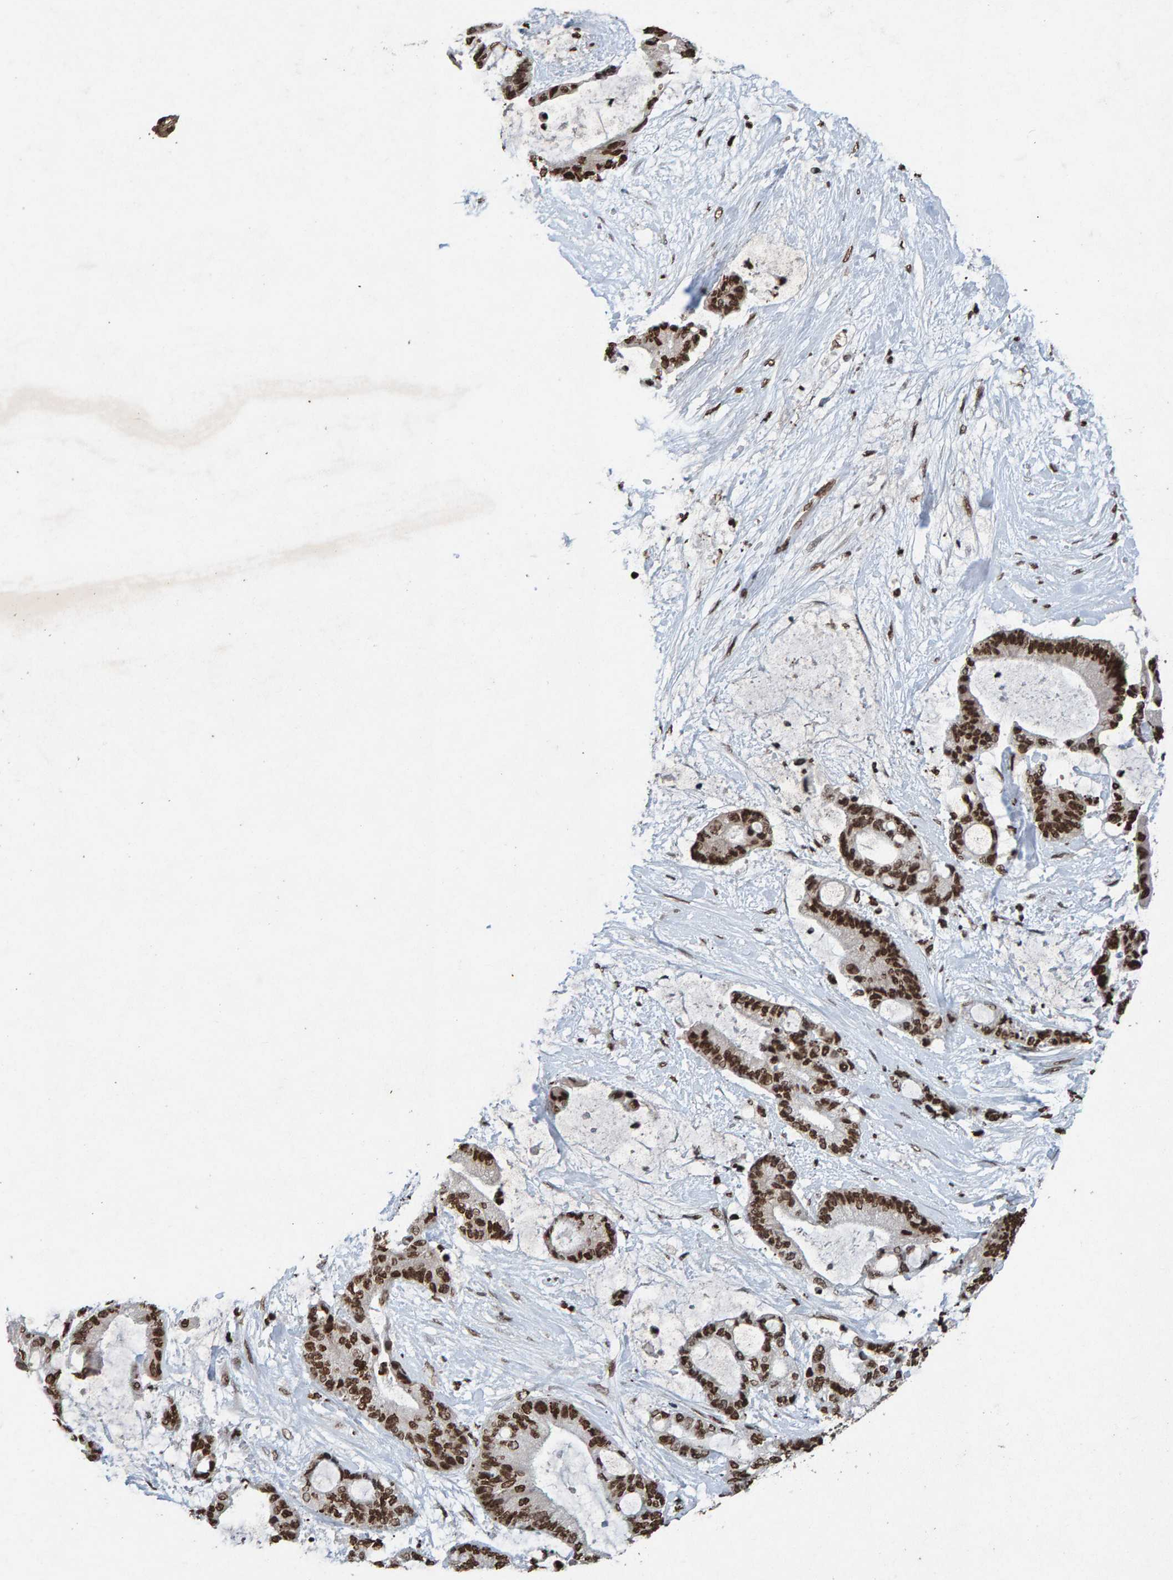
{"staining": {"intensity": "strong", "quantity": ">75%", "location": "nuclear"}, "tissue": "liver cancer", "cell_type": "Tumor cells", "image_type": "cancer", "snomed": [{"axis": "morphology", "description": "Cholangiocarcinoma"}, {"axis": "topography", "description": "Liver"}], "caption": "The micrograph reveals staining of cholangiocarcinoma (liver), revealing strong nuclear protein staining (brown color) within tumor cells.", "gene": "H2AZ1", "patient": {"sex": "female", "age": 73}}